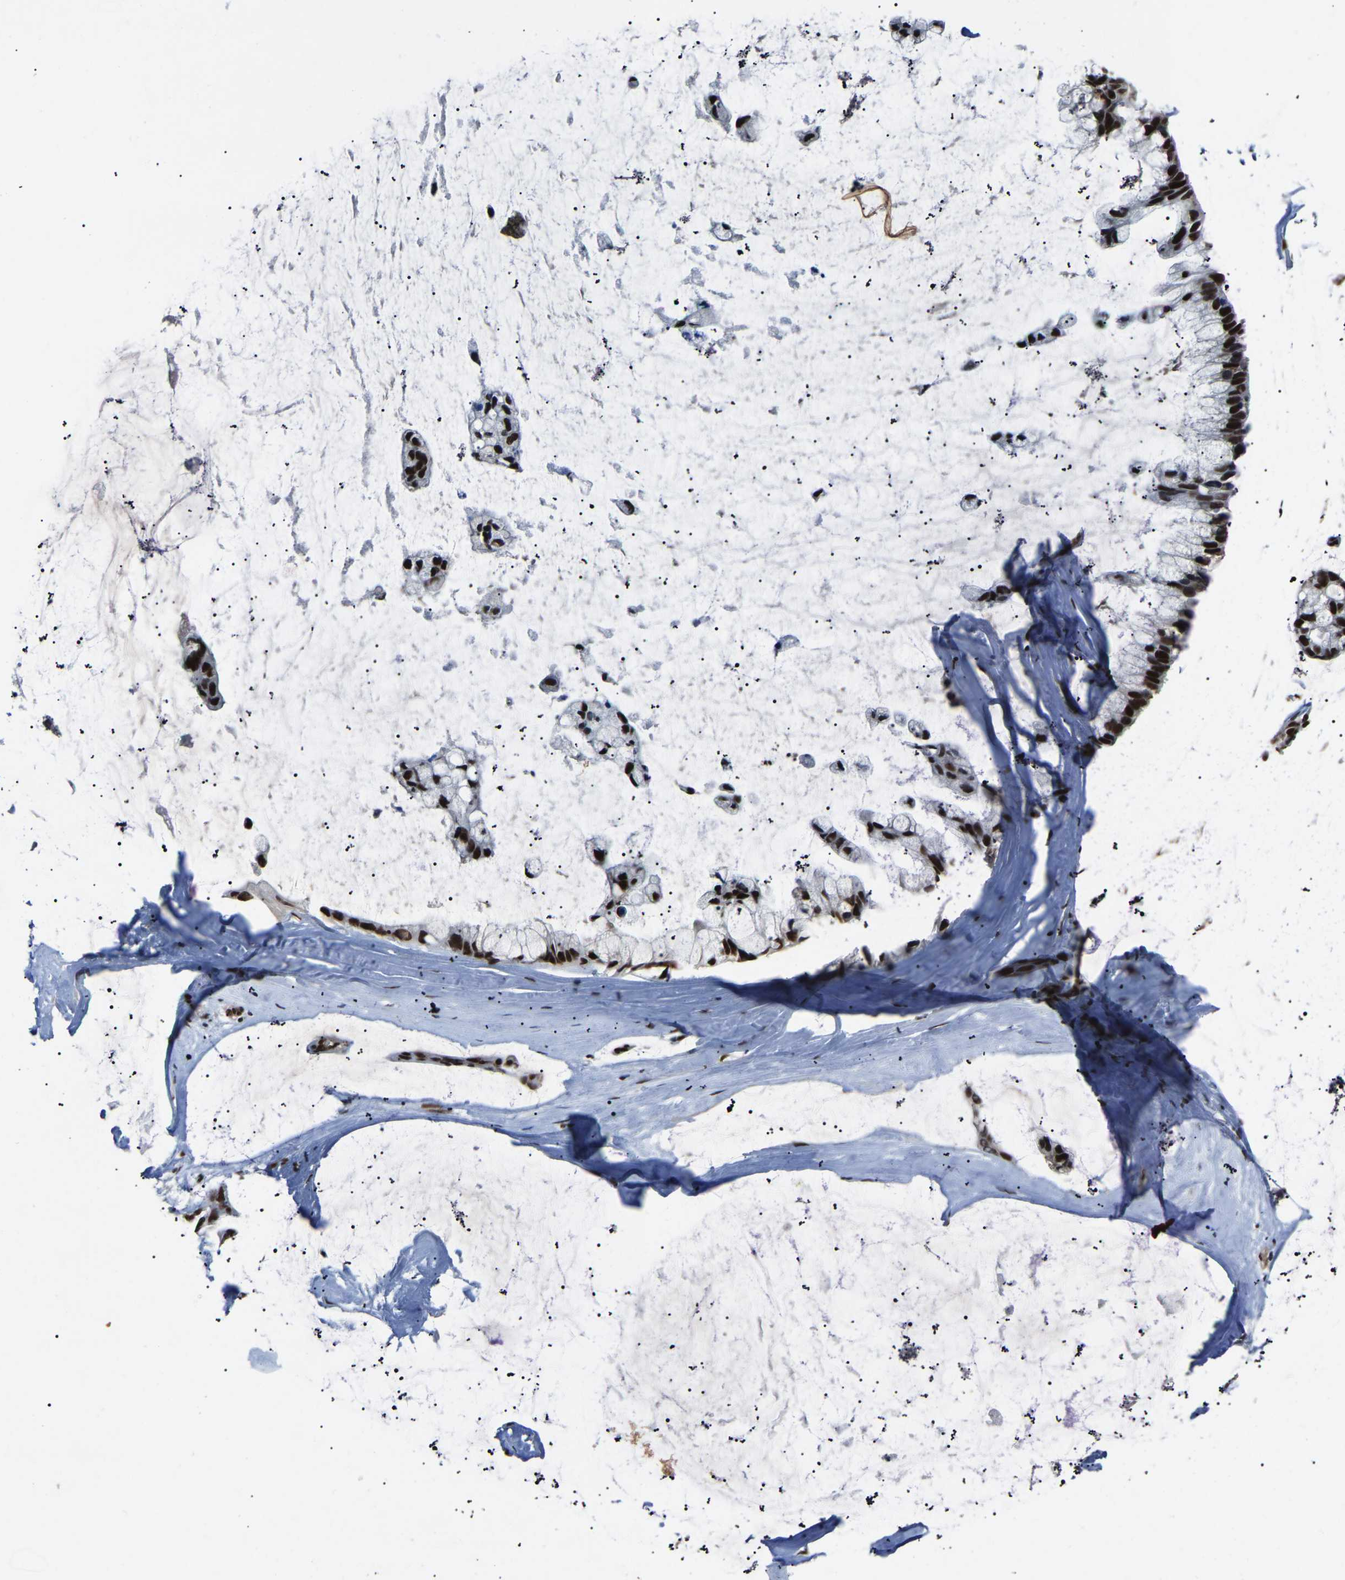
{"staining": {"intensity": "strong", "quantity": ">75%", "location": "nuclear"}, "tissue": "ovarian cancer", "cell_type": "Tumor cells", "image_type": "cancer", "snomed": [{"axis": "morphology", "description": "Cystadenocarcinoma, mucinous, NOS"}, {"axis": "topography", "description": "Ovary"}], "caption": "This micrograph reveals immunohistochemistry staining of human ovarian mucinous cystadenocarcinoma, with high strong nuclear positivity in about >75% of tumor cells.", "gene": "DDX5", "patient": {"sex": "female", "age": 39}}